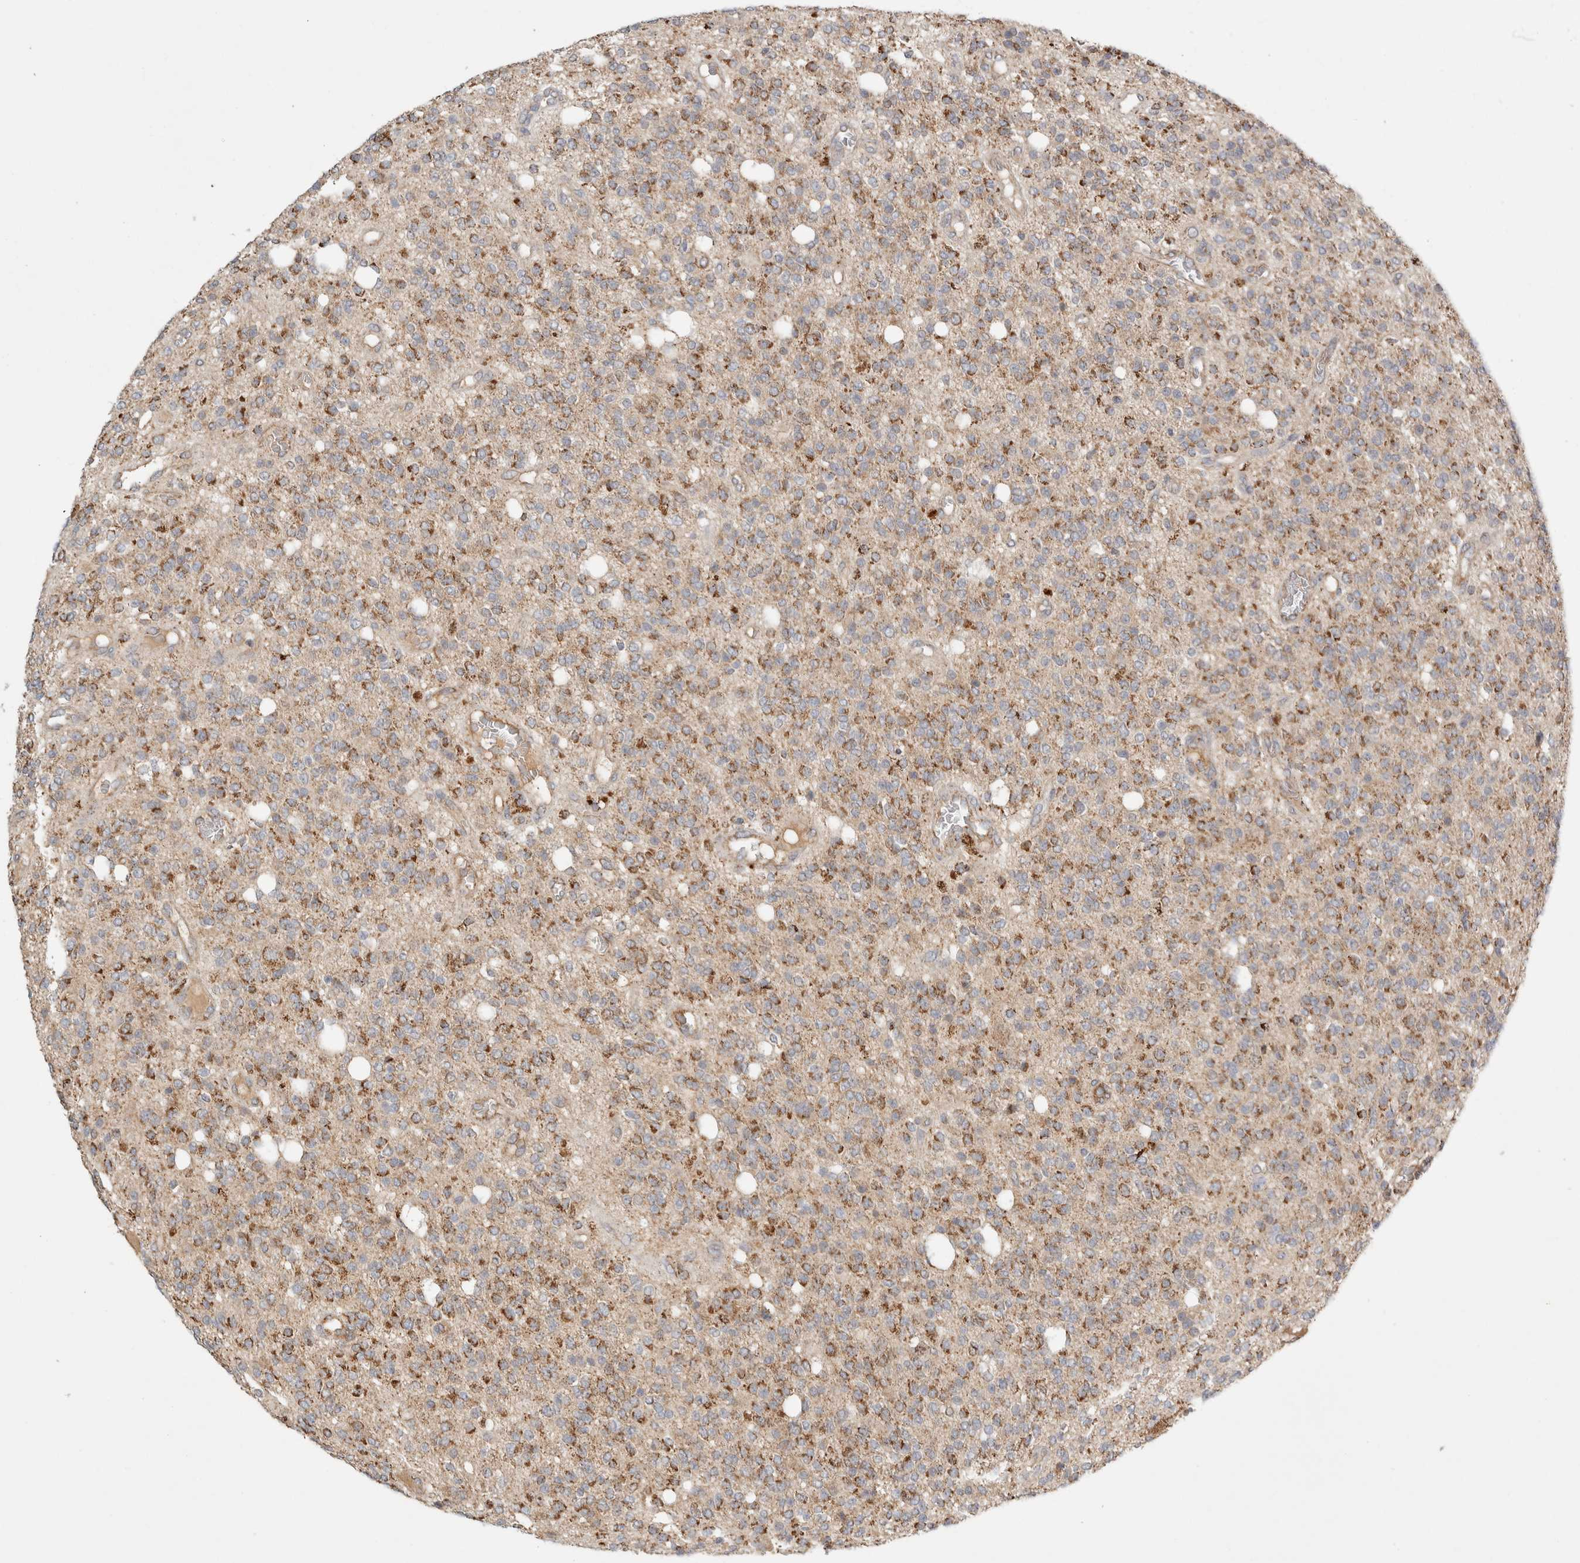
{"staining": {"intensity": "moderate", "quantity": ">75%", "location": "cytoplasmic/membranous"}, "tissue": "glioma", "cell_type": "Tumor cells", "image_type": "cancer", "snomed": [{"axis": "morphology", "description": "Glioma, malignant, High grade"}, {"axis": "topography", "description": "Brain"}], "caption": "Glioma was stained to show a protein in brown. There is medium levels of moderate cytoplasmic/membranous expression in about >75% of tumor cells. (Stains: DAB (3,3'-diaminobenzidine) in brown, nuclei in blue, Microscopy: brightfield microscopy at high magnification).", "gene": "HROB", "patient": {"sex": "male", "age": 34}}